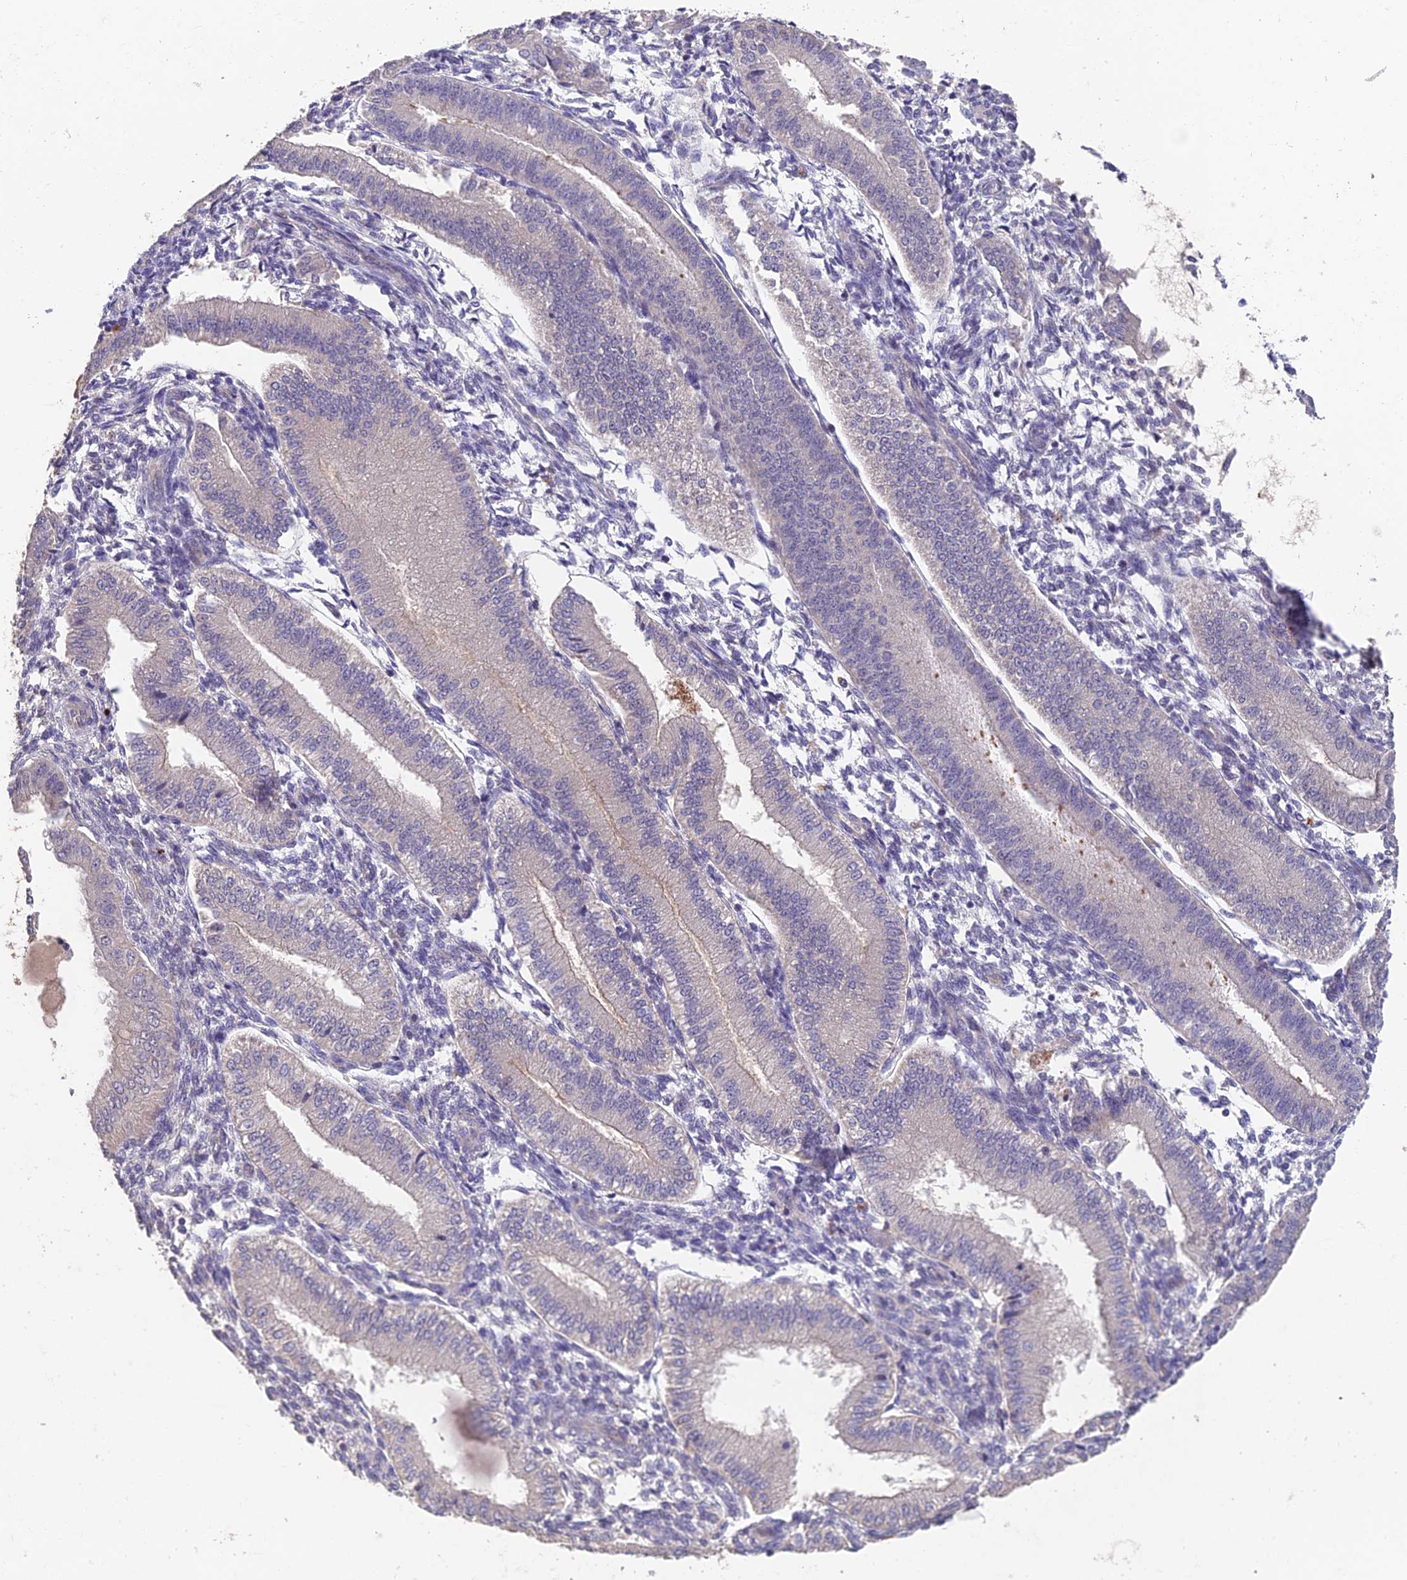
{"staining": {"intensity": "weak", "quantity": "<25%", "location": "cytoplasmic/membranous"}, "tissue": "endometrium", "cell_type": "Cells in endometrial stroma", "image_type": "normal", "snomed": [{"axis": "morphology", "description": "Normal tissue, NOS"}, {"axis": "topography", "description": "Endometrium"}], "caption": "Immunohistochemistry photomicrograph of normal human endometrium stained for a protein (brown), which demonstrates no expression in cells in endometrial stroma. (DAB immunohistochemistry with hematoxylin counter stain).", "gene": "ADAMTS13", "patient": {"sex": "female", "age": 39}}